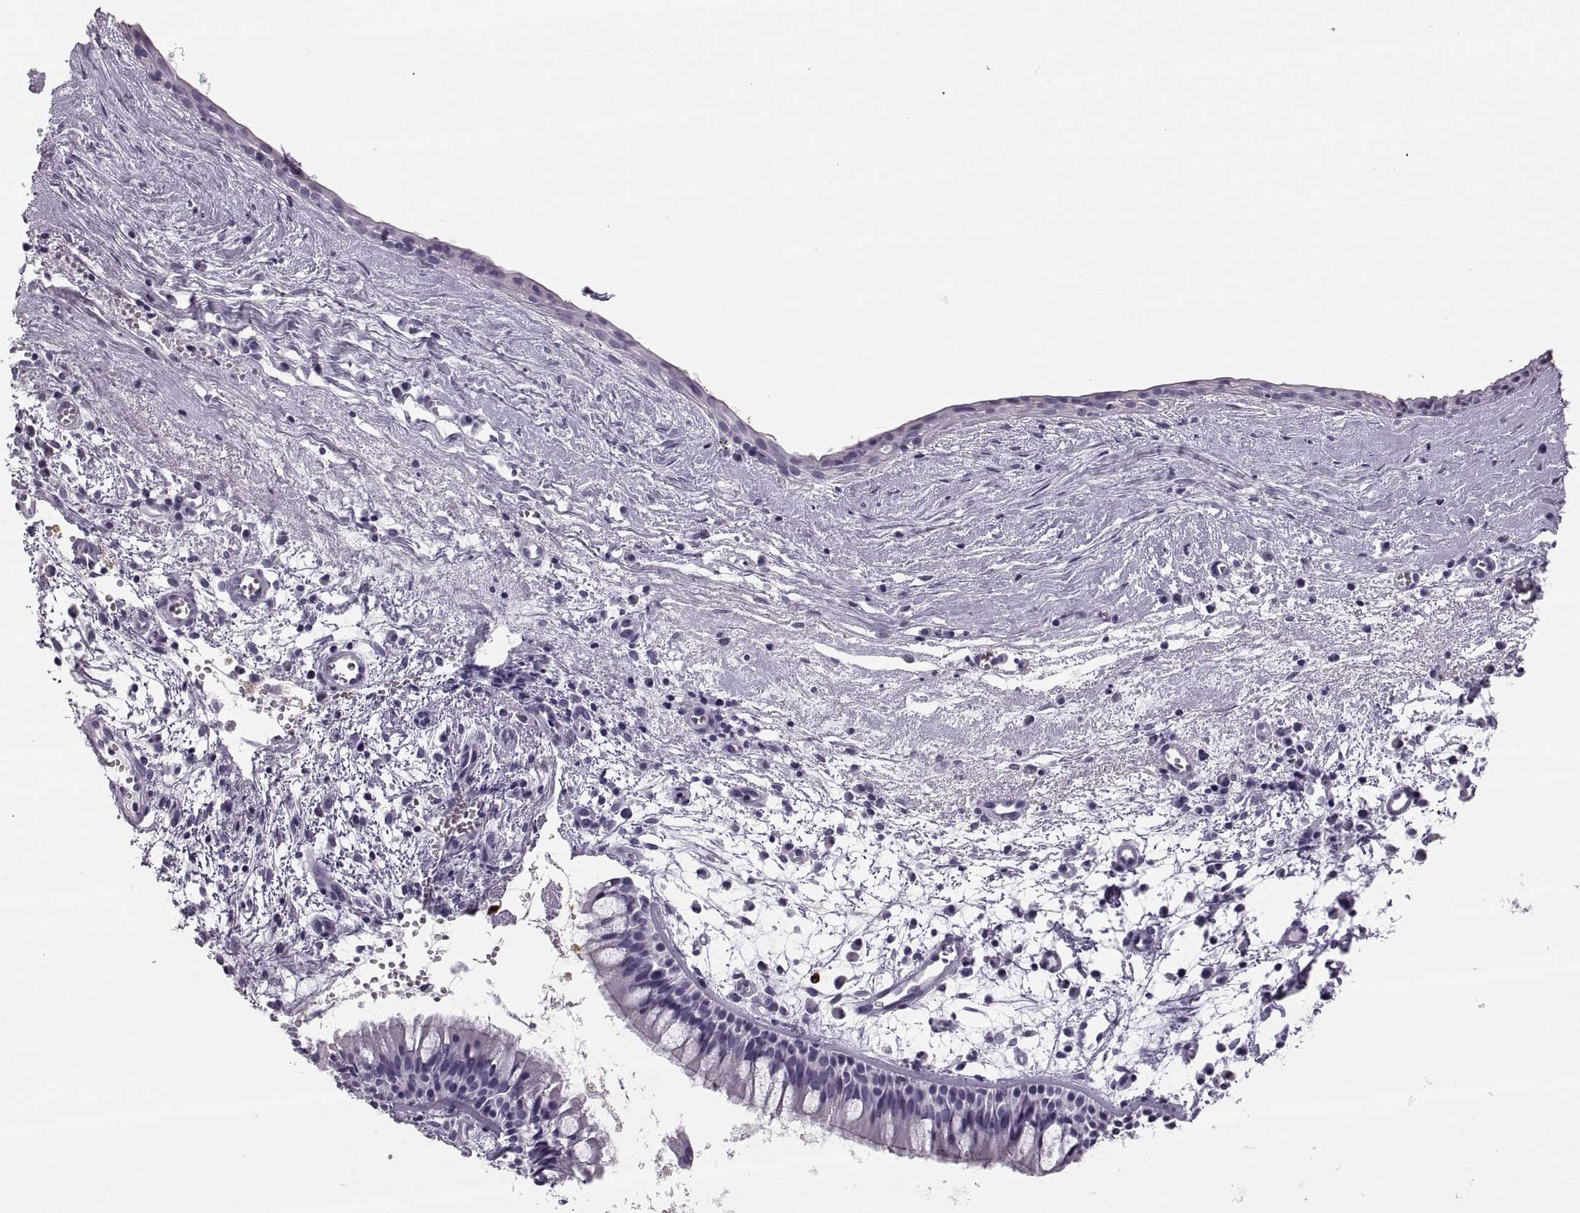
{"staining": {"intensity": "negative", "quantity": "none", "location": "none"}, "tissue": "nasopharynx", "cell_type": "Respiratory epithelial cells", "image_type": "normal", "snomed": [{"axis": "morphology", "description": "Normal tissue, NOS"}, {"axis": "topography", "description": "Nasopharynx"}], "caption": "This is an immunohistochemistry (IHC) micrograph of unremarkable nasopharynx. There is no positivity in respiratory epithelial cells.", "gene": "MILR1", "patient": {"sex": "male", "age": 83}}